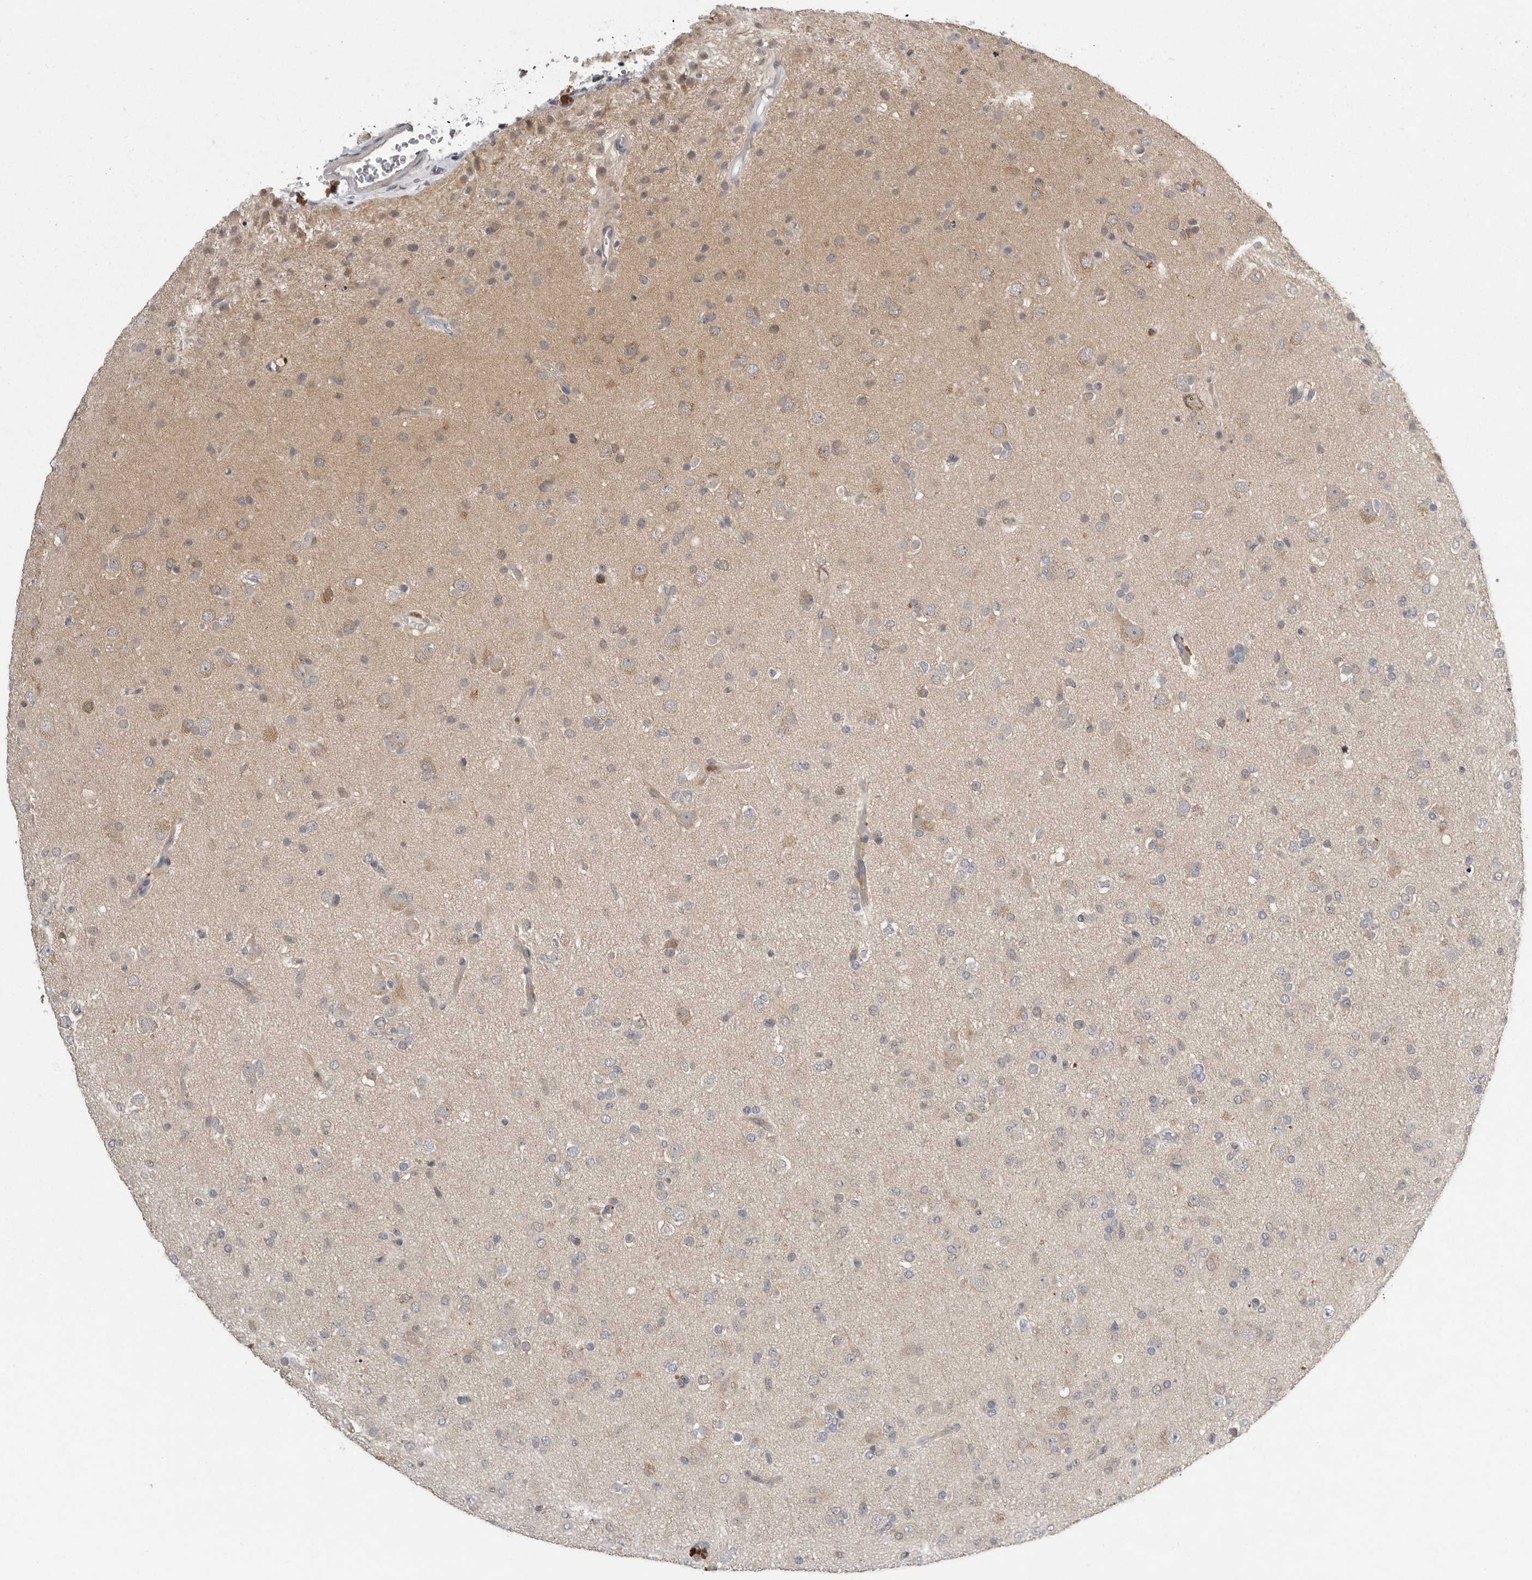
{"staining": {"intensity": "moderate", "quantity": "<25%", "location": "cytoplasmic/membranous"}, "tissue": "glioma", "cell_type": "Tumor cells", "image_type": "cancer", "snomed": [{"axis": "morphology", "description": "Glioma, malignant, Low grade"}, {"axis": "topography", "description": "Brain"}], "caption": "Moderate cytoplasmic/membranous positivity for a protein is present in approximately <25% of tumor cells of glioma using IHC.", "gene": "RALGPS2", "patient": {"sex": "male", "age": 65}}